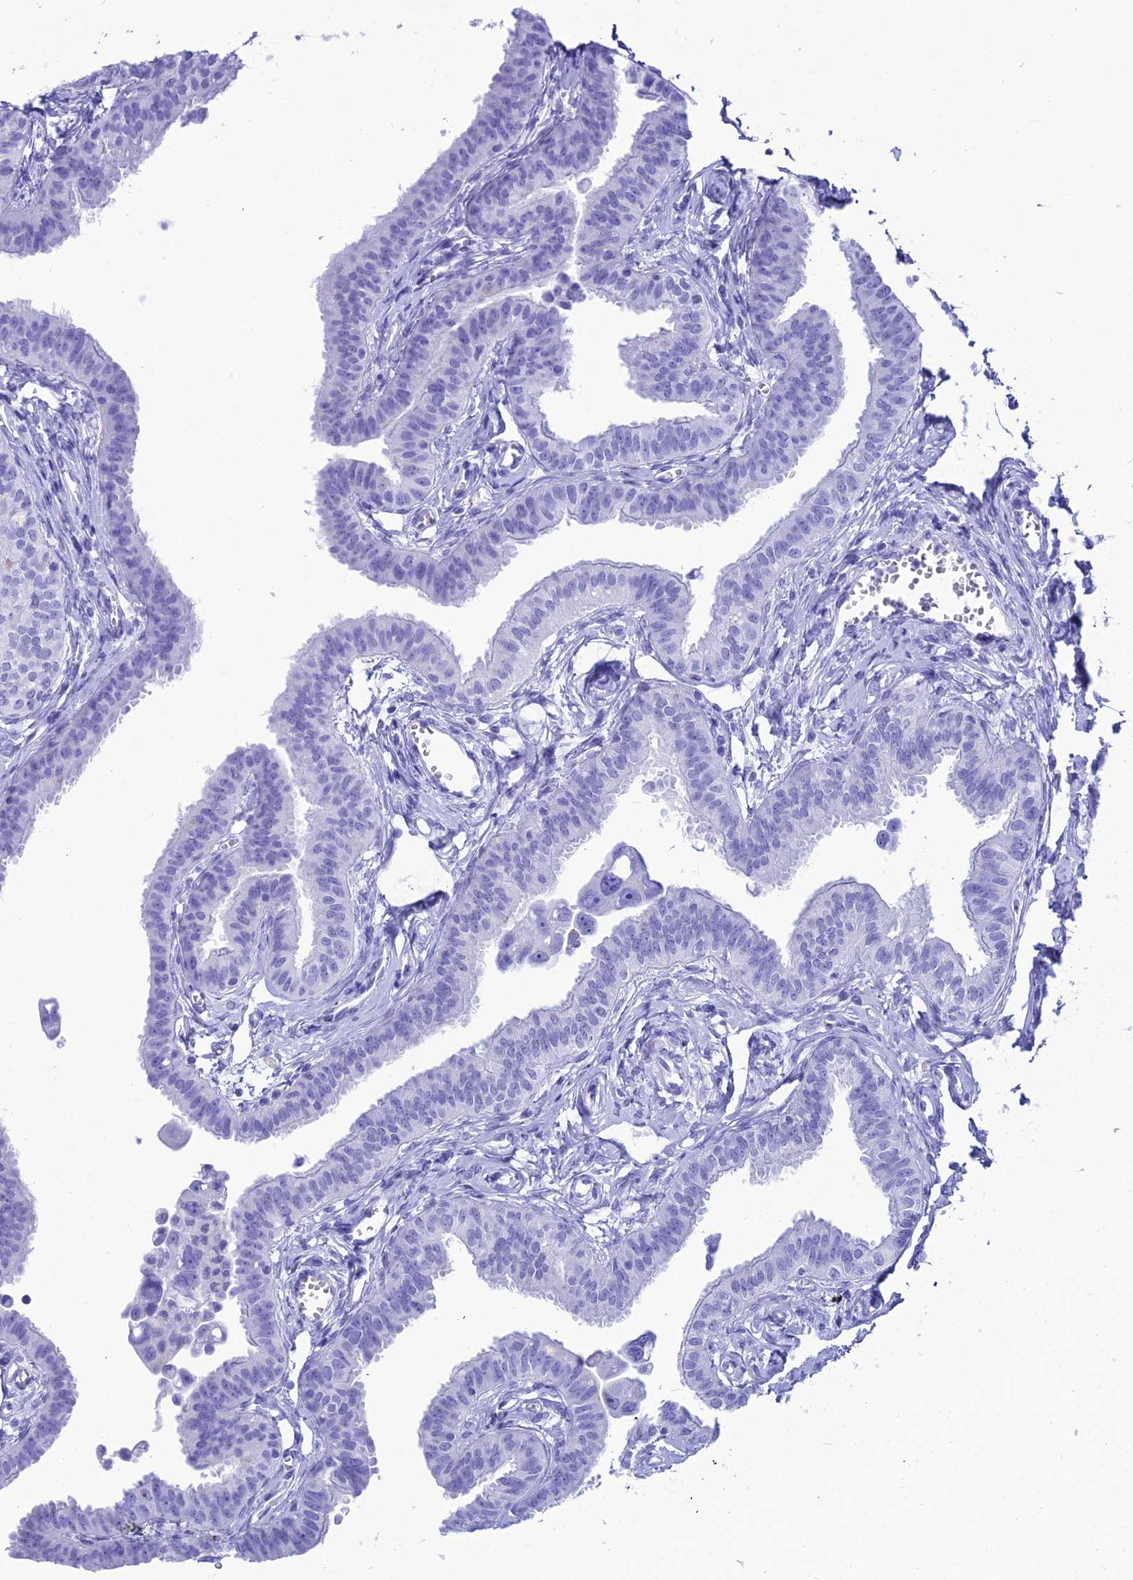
{"staining": {"intensity": "negative", "quantity": "none", "location": "none"}, "tissue": "fallopian tube", "cell_type": "Glandular cells", "image_type": "normal", "snomed": [{"axis": "morphology", "description": "Normal tissue, NOS"}, {"axis": "morphology", "description": "Carcinoma, NOS"}, {"axis": "topography", "description": "Fallopian tube"}, {"axis": "topography", "description": "Ovary"}], "caption": "DAB (3,3'-diaminobenzidine) immunohistochemical staining of unremarkable fallopian tube displays no significant positivity in glandular cells. Brightfield microscopy of IHC stained with DAB (3,3'-diaminobenzidine) (brown) and hematoxylin (blue), captured at high magnification.", "gene": "PNMA5", "patient": {"sex": "female", "age": 59}}